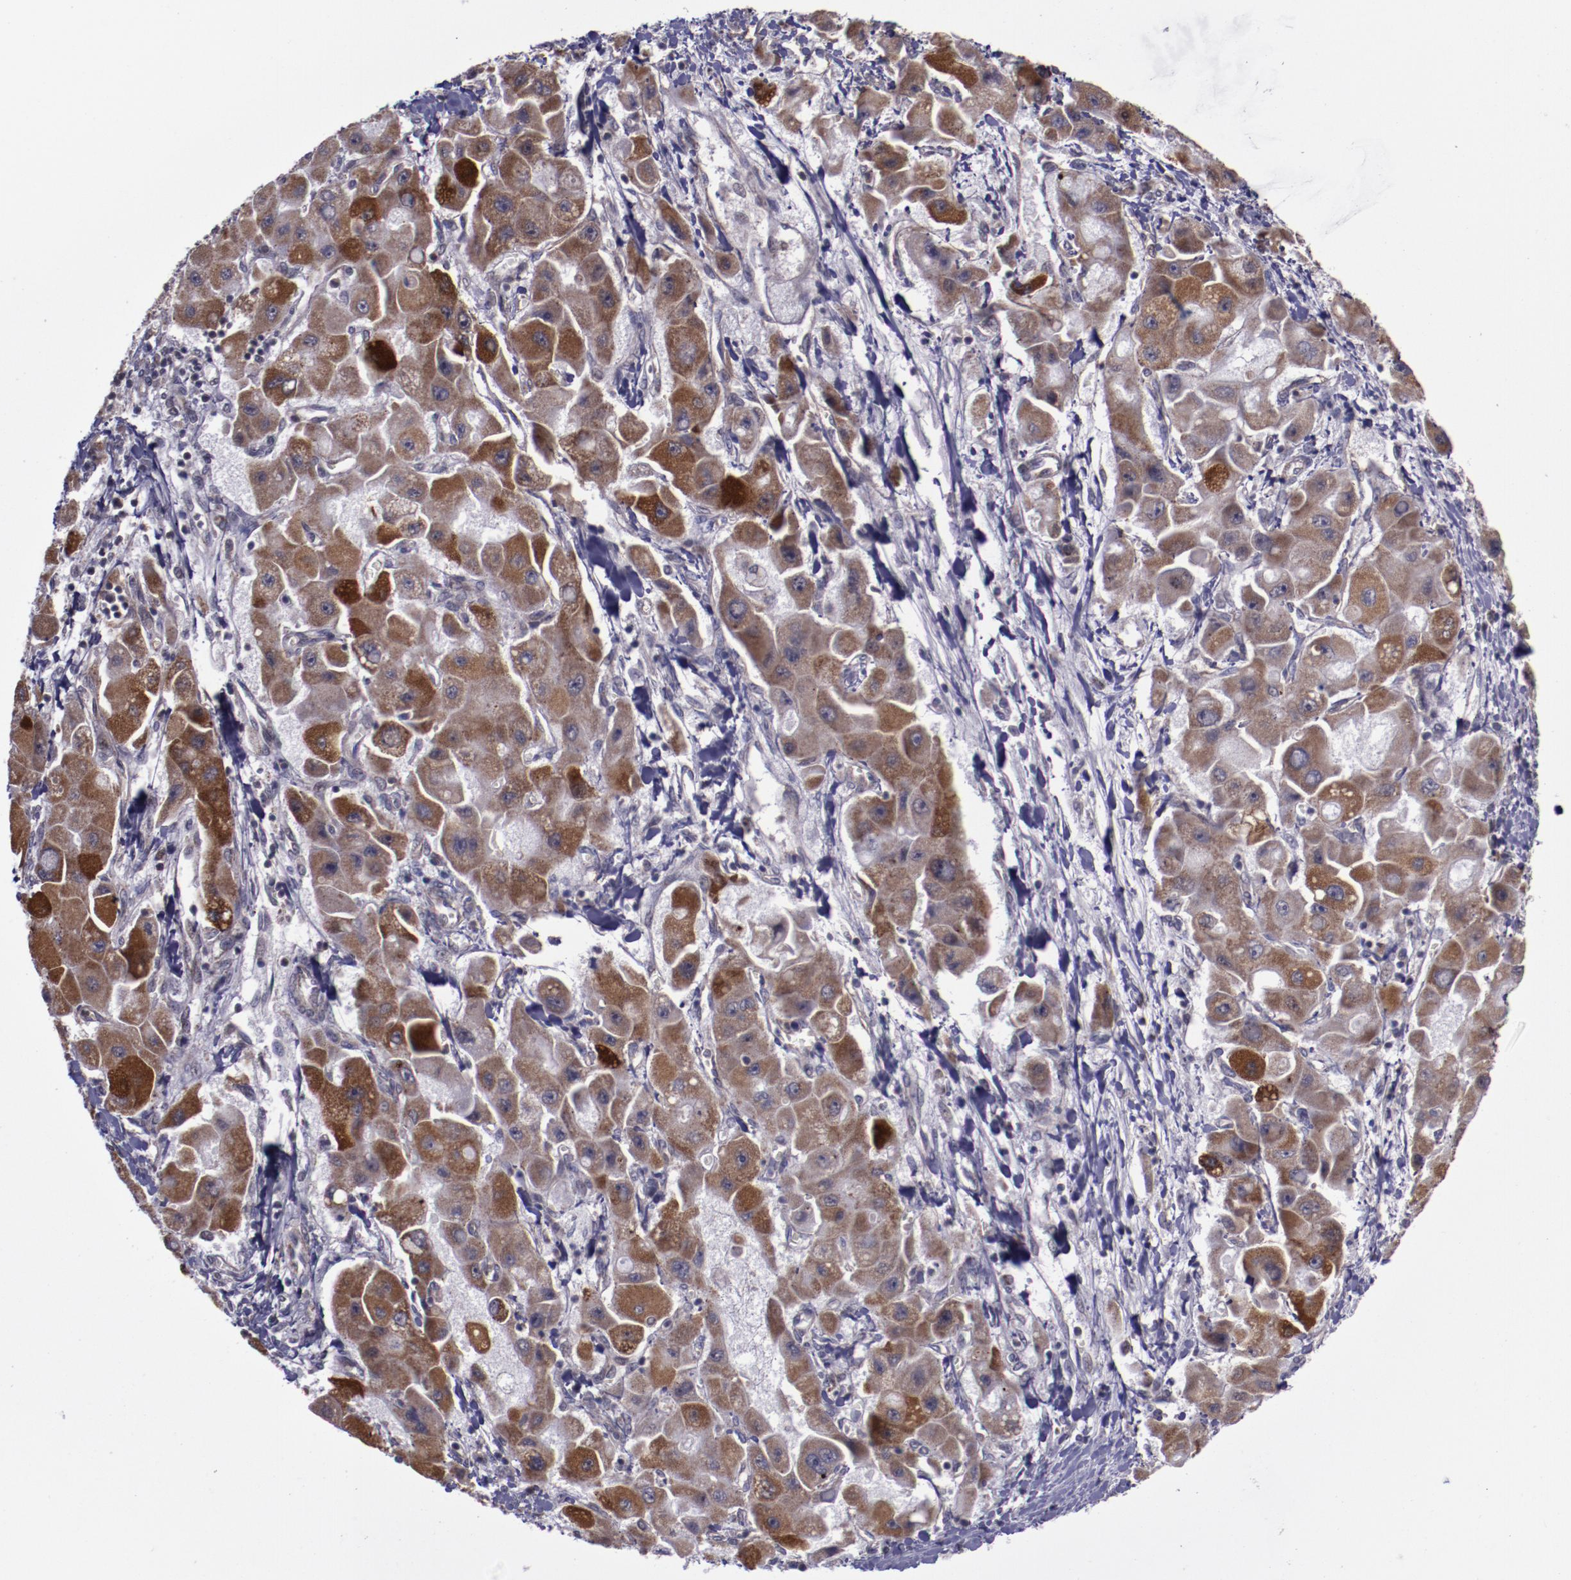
{"staining": {"intensity": "moderate", "quantity": ">75%", "location": "cytoplasmic/membranous"}, "tissue": "liver cancer", "cell_type": "Tumor cells", "image_type": "cancer", "snomed": [{"axis": "morphology", "description": "Carcinoma, Hepatocellular, NOS"}, {"axis": "topography", "description": "Liver"}], "caption": "The image exhibits a brown stain indicating the presence of a protein in the cytoplasmic/membranous of tumor cells in liver hepatocellular carcinoma.", "gene": "LONP1", "patient": {"sex": "male", "age": 24}}